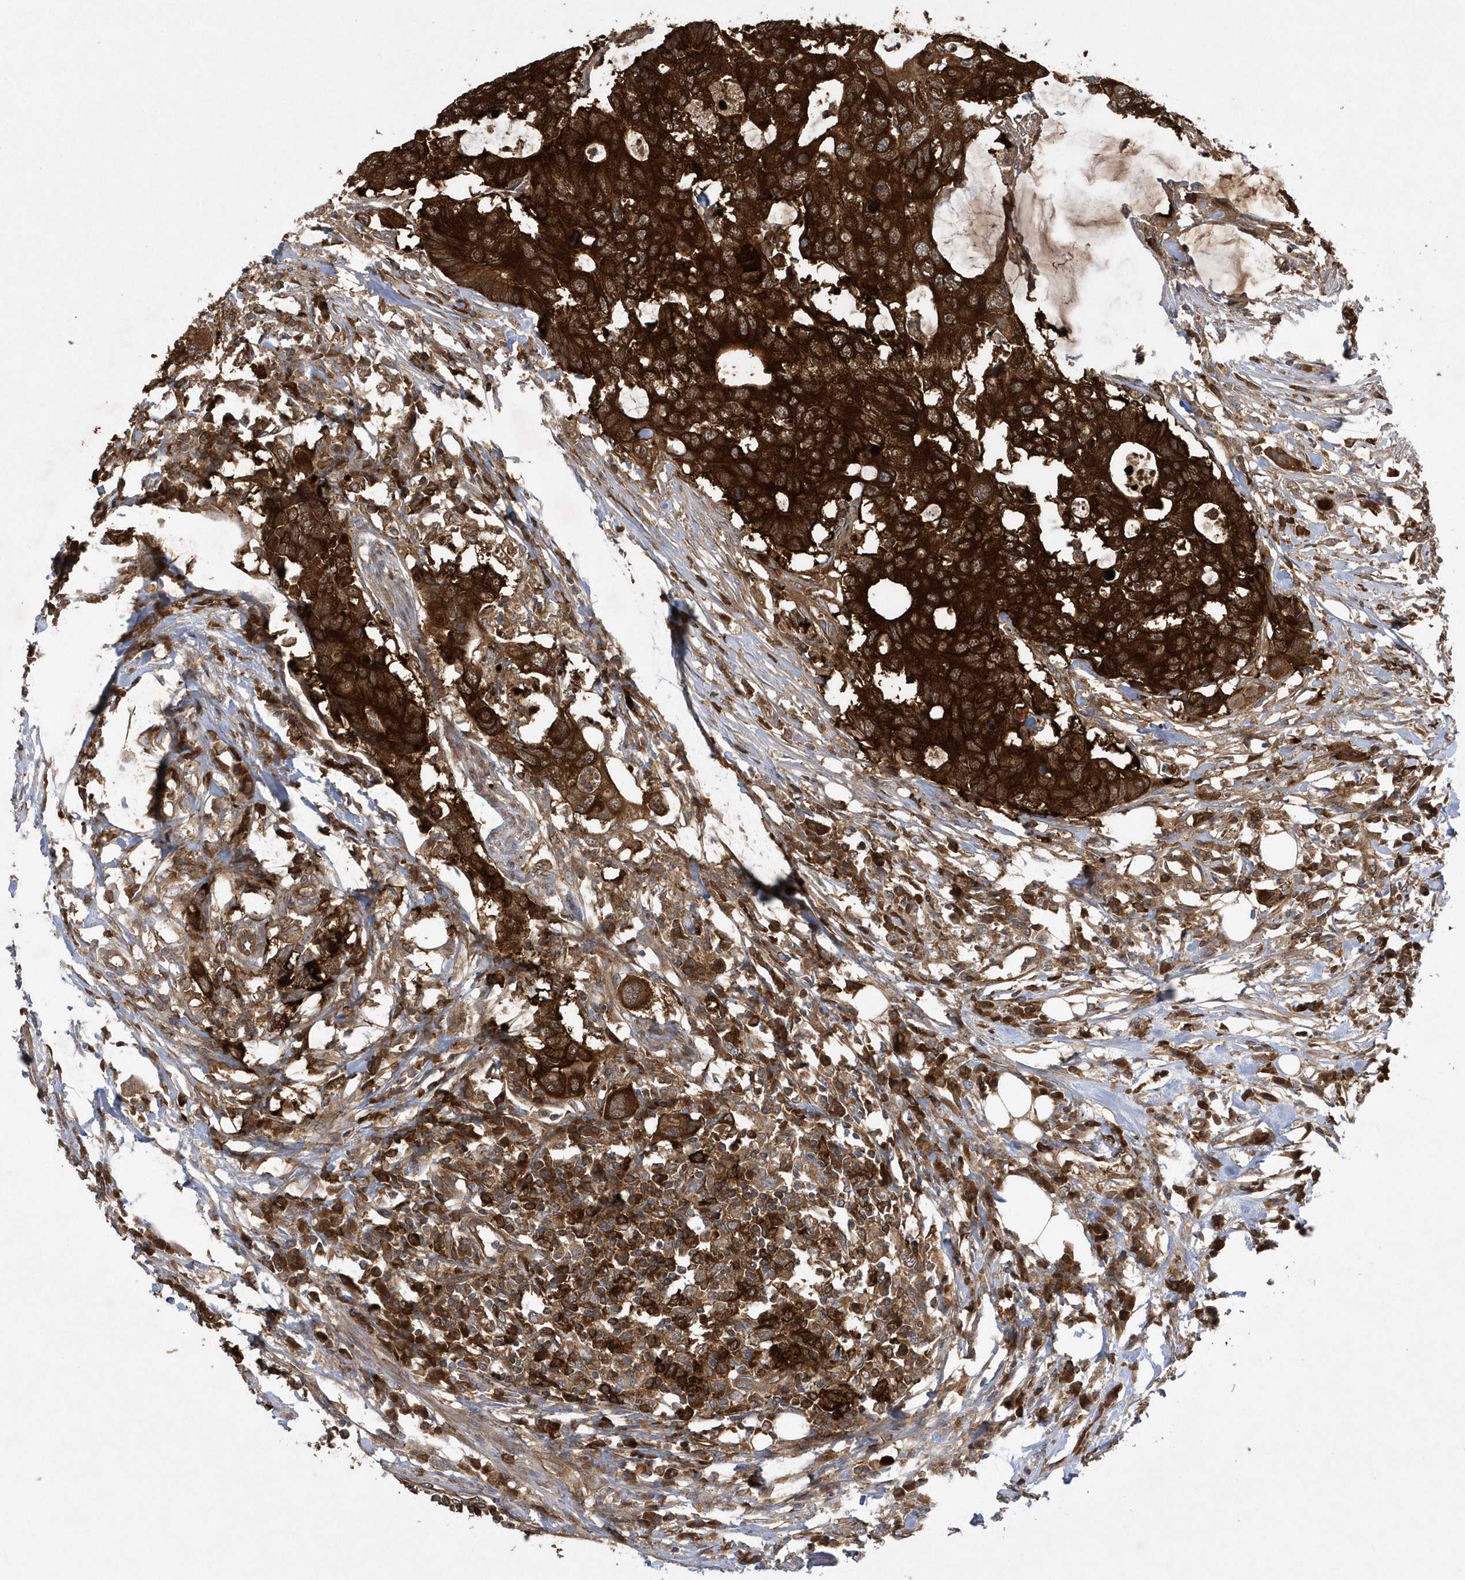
{"staining": {"intensity": "strong", "quantity": ">75%", "location": "cytoplasmic/membranous"}, "tissue": "colorectal cancer", "cell_type": "Tumor cells", "image_type": "cancer", "snomed": [{"axis": "morphology", "description": "Adenocarcinoma, NOS"}, {"axis": "topography", "description": "Colon"}], "caption": "Colorectal cancer stained with a brown dye reveals strong cytoplasmic/membranous positive positivity in about >75% of tumor cells.", "gene": "PAICS", "patient": {"sex": "male", "age": 71}}